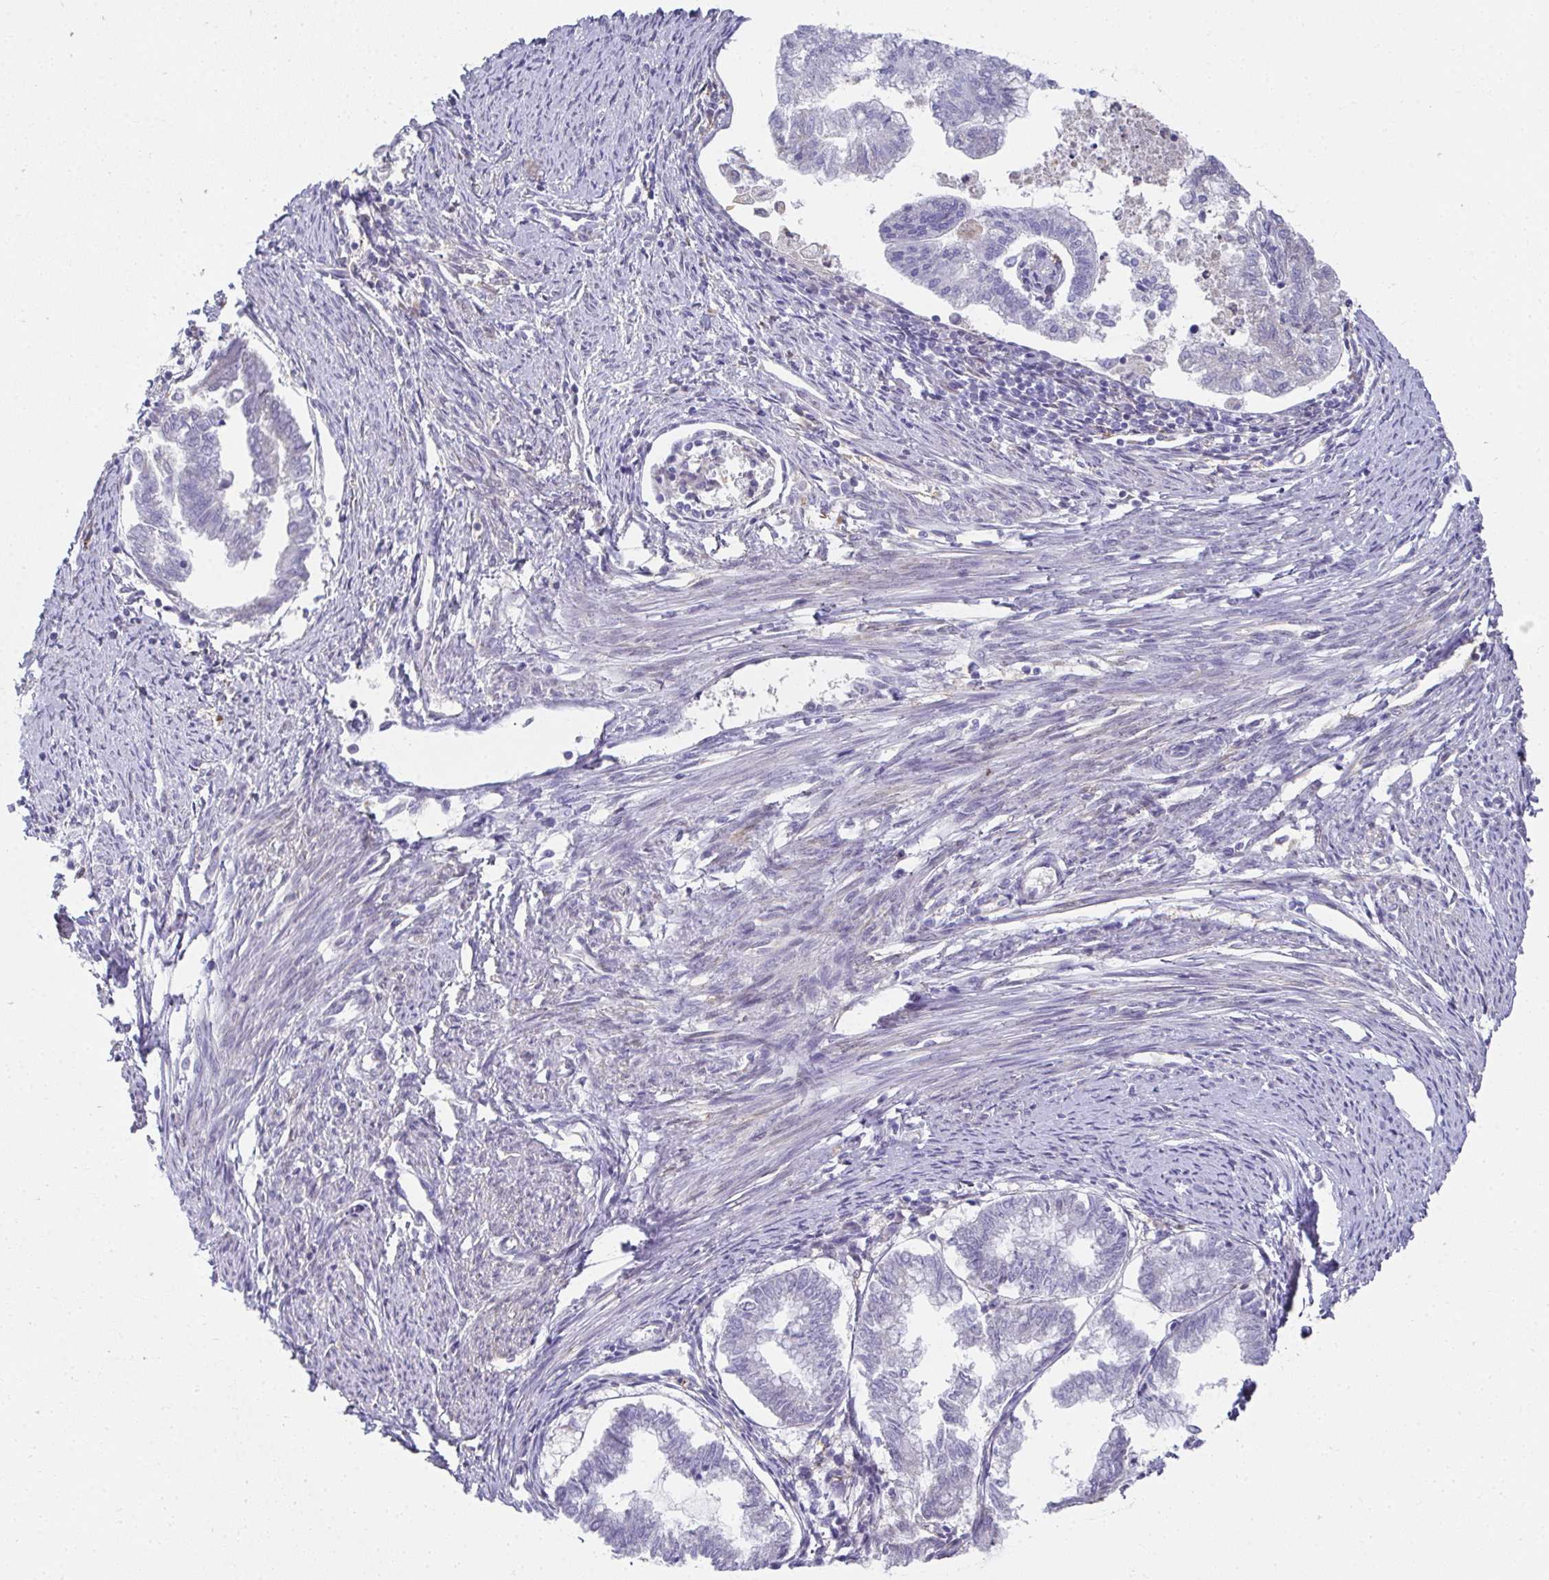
{"staining": {"intensity": "negative", "quantity": "none", "location": "none"}, "tissue": "endometrial cancer", "cell_type": "Tumor cells", "image_type": "cancer", "snomed": [{"axis": "morphology", "description": "Adenocarcinoma, NOS"}, {"axis": "topography", "description": "Endometrium"}], "caption": "Adenocarcinoma (endometrial) stained for a protein using IHC reveals no expression tumor cells.", "gene": "RBP1", "patient": {"sex": "female", "age": 79}}